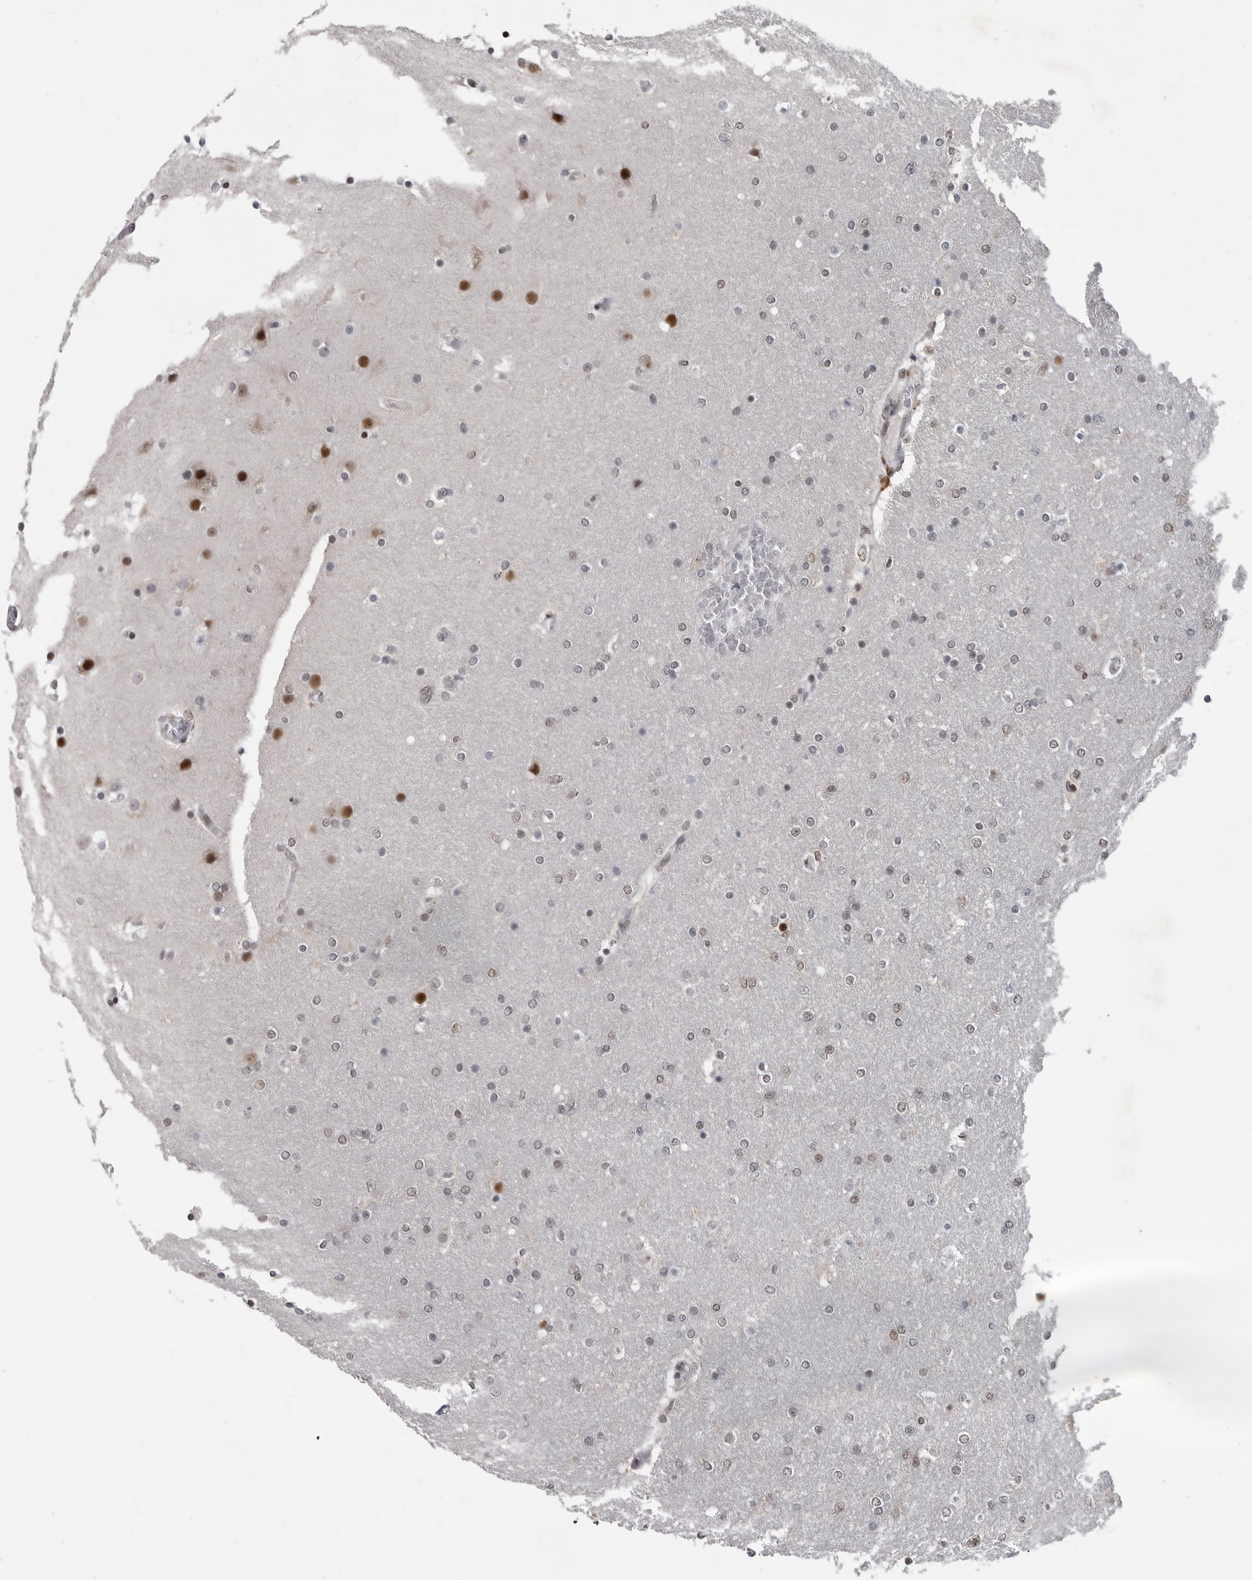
{"staining": {"intensity": "weak", "quantity": "<25%", "location": "nuclear"}, "tissue": "glioma", "cell_type": "Tumor cells", "image_type": "cancer", "snomed": [{"axis": "morphology", "description": "Glioma, malignant, High grade"}, {"axis": "topography", "description": "Cerebral cortex"}], "caption": "Immunohistochemistry (IHC) histopathology image of neoplastic tissue: human malignant high-grade glioma stained with DAB (3,3'-diaminobenzidine) displays no significant protein positivity in tumor cells. (DAB immunohistochemistry (IHC) with hematoxylin counter stain).", "gene": "C8orf58", "patient": {"sex": "female", "age": 36}}